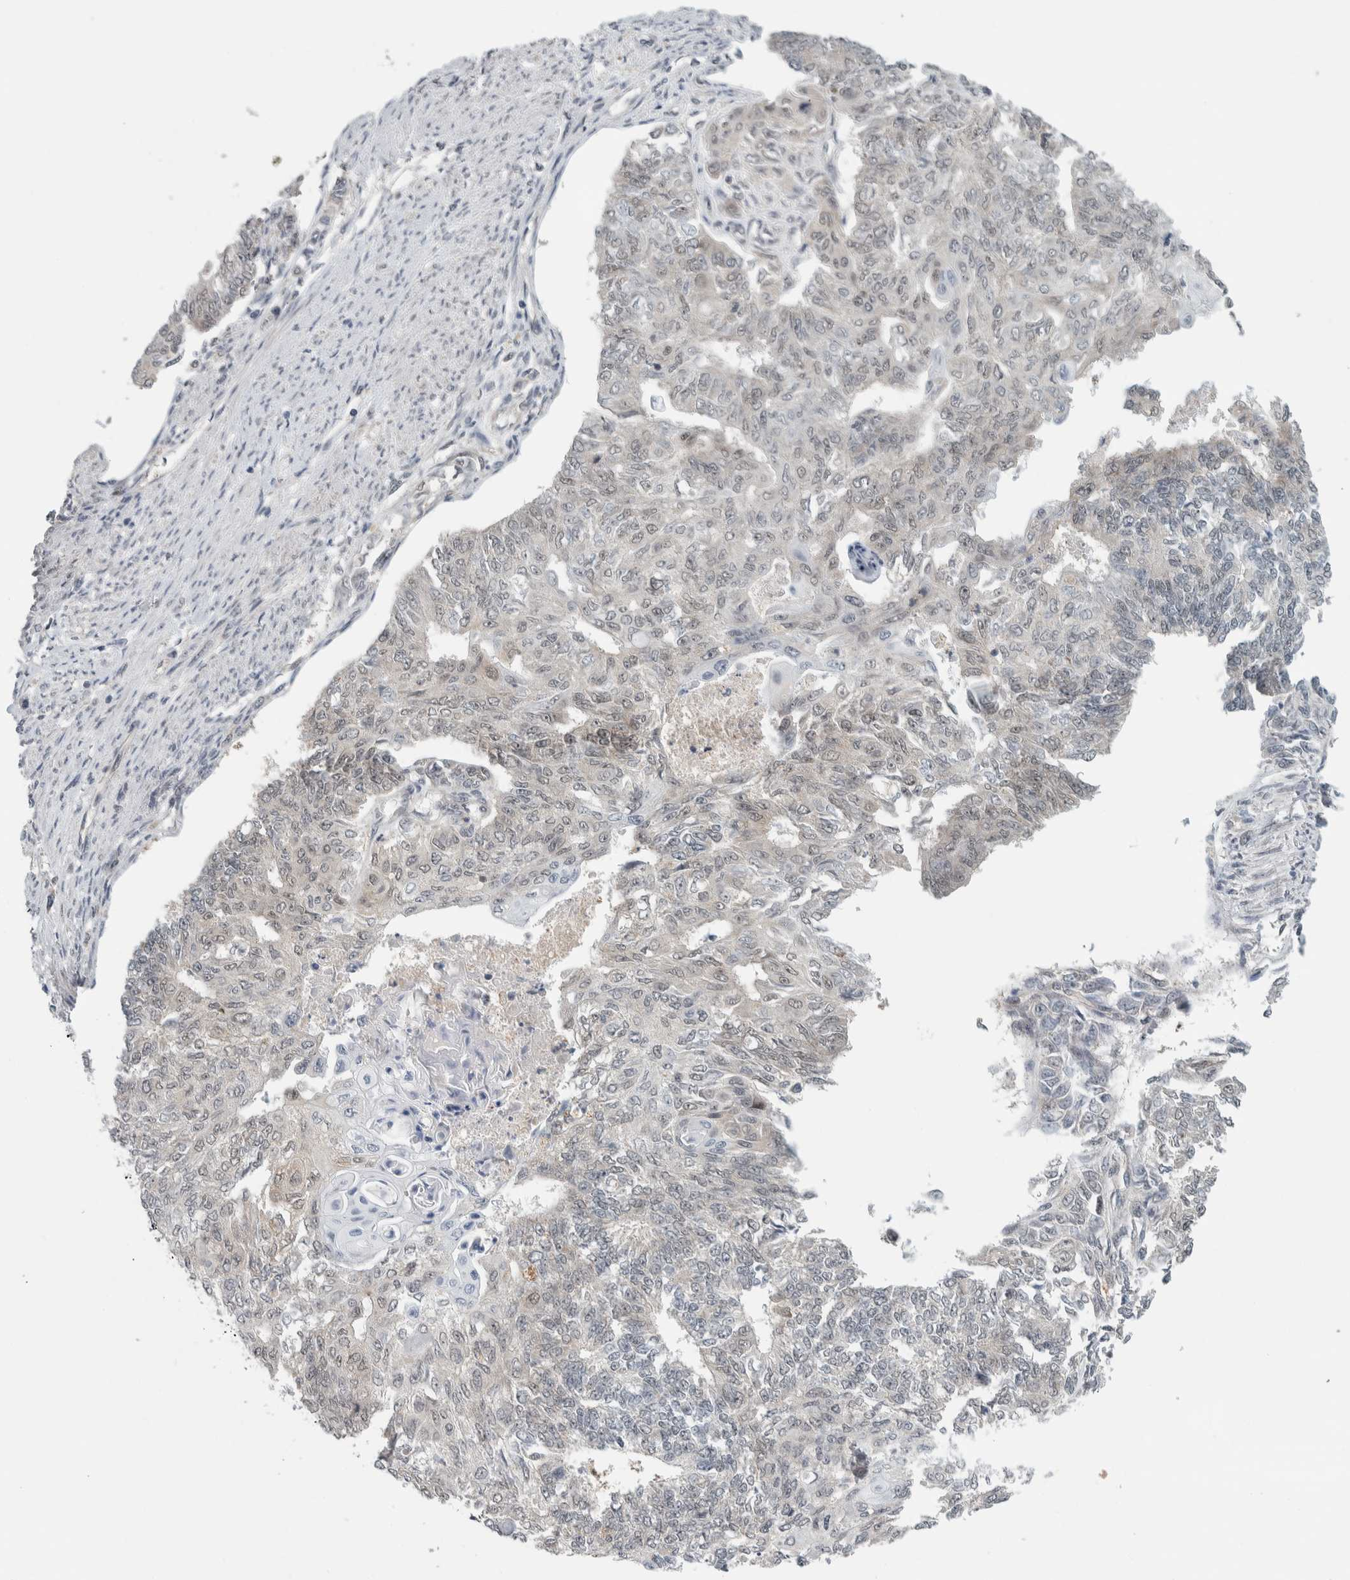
{"staining": {"intensity": "negative", "quantity": "none", "location": "none"}, "tissue": "endometrial cancer", "cell_type": "Tumor cells", "image_type": "cancer", "snomed": [{"axis": "morphology", "description": "Adenocarcinoma, NOS"}, {"axis": "topography", "description": "Endometrium"}], "caption": "Photomicrograph shows no significant protein staining in tumor cells of endometrial adenocarcinoma.", "gene": "CCDC43", "patient": {"sex": "female", "age": 32}}